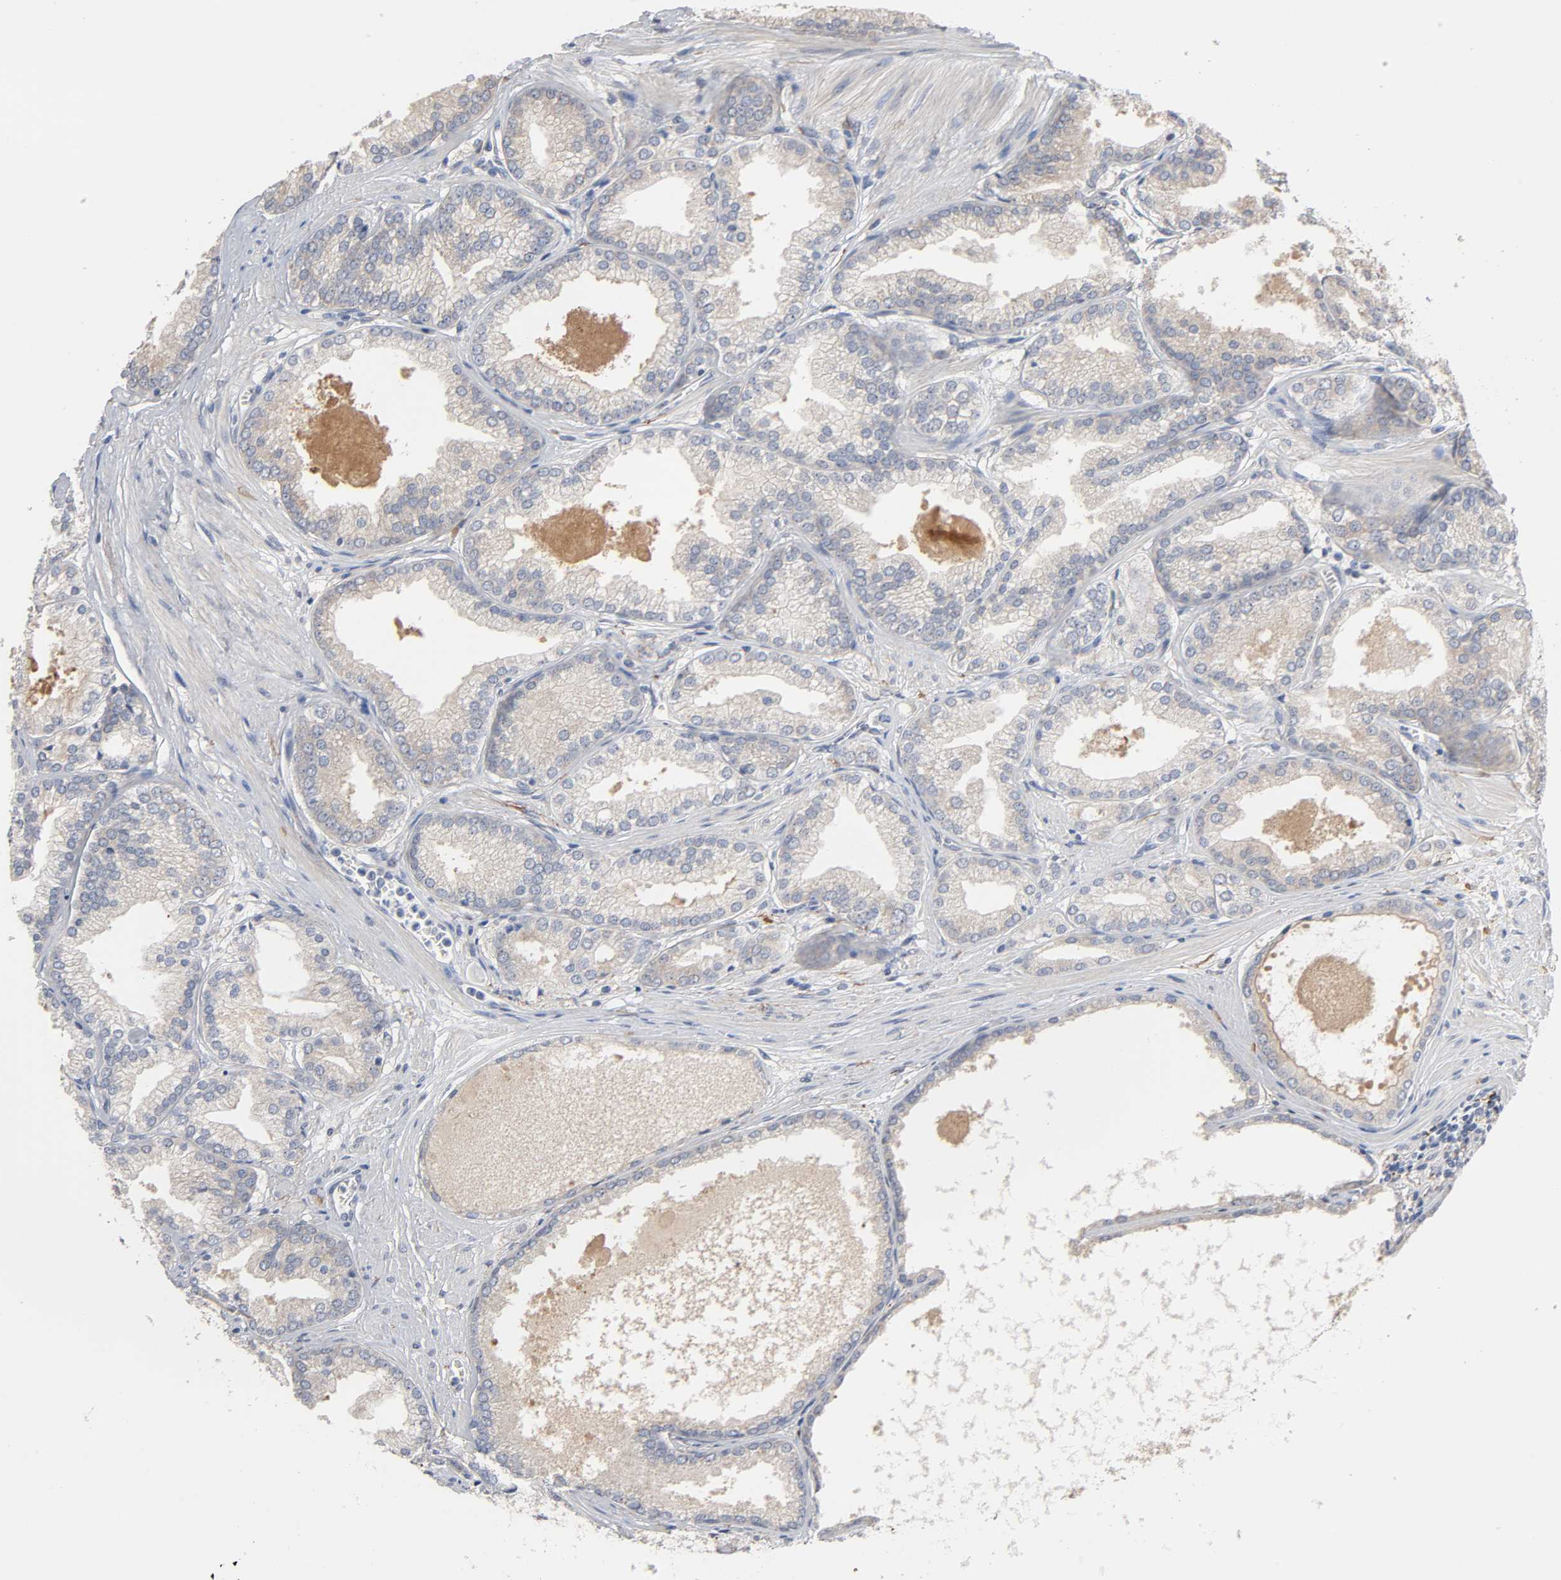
{"staining": {"intensity": "negative", "quantity": "none", "location": "none"}, "tissue": "prostate cancer", "cell_type": "Tumor cells", "image_type": "cancer", "snomed": [{"axis": "morphology", "description": "Adenocarcinoma, High grade"}, {"axis": "topography", "description": "Prostate"}], "caption": "Micrograph shows no protein staining in tumor cells of prostate adenocarcinoma (high-grade) tissue. (Immunohistochemistry, brightfield microscopy, high magnification).", "gene": "HDLBP", "patient": {"sex": "male", "age": 61}}